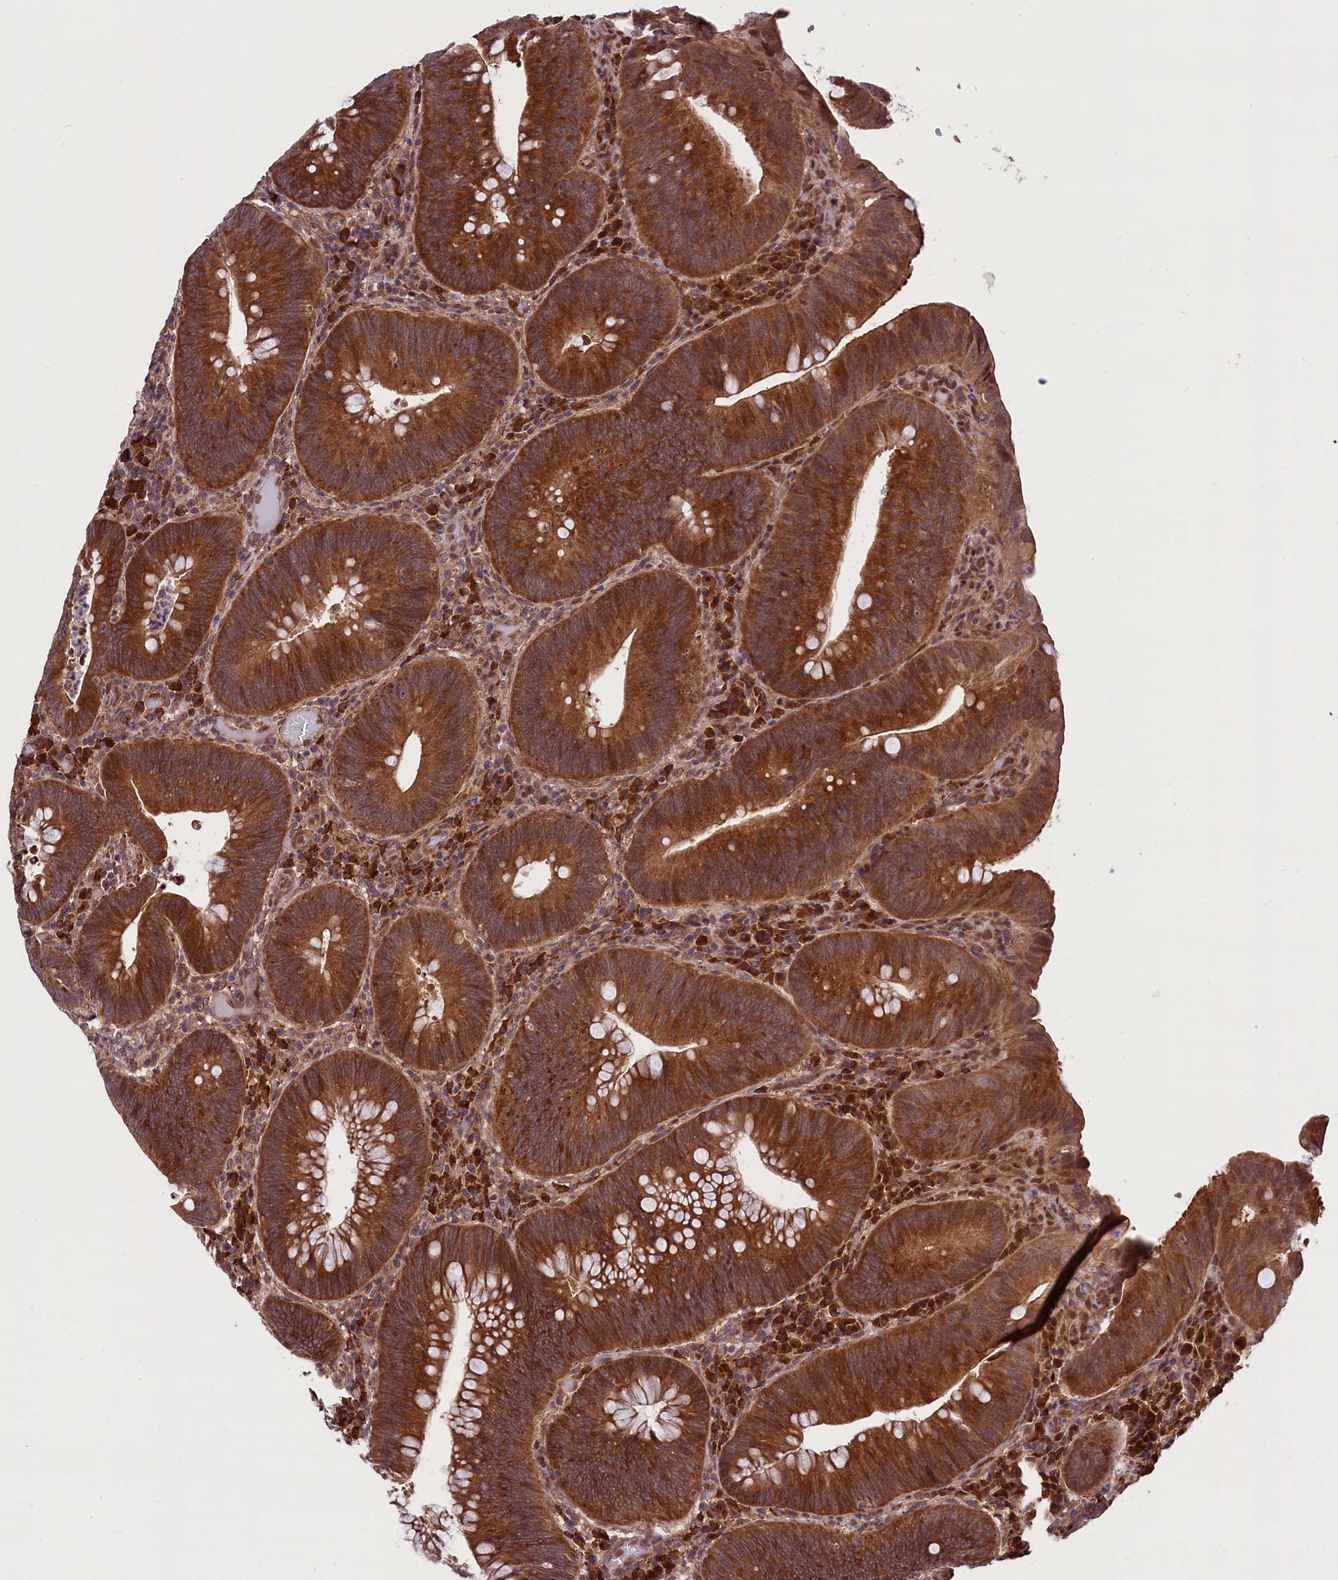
{"staining": {"intensity": "strong", "quantity": ">75%", "location": "cytoplasmic/membranous"}, "tissue": "colorectal cancer", "cell_type": "Tumor cells", "image_type": "cancer", "snomed": [{"axis": "morphology", "description": "Adenocarcinoma, NOS"}, {"axis": "topography", "description": "Rectum"}], "caption": "IHC image of colorectal adenocarcinoma stained for a protein (brown), which shows high levels of strong cytoplasmic/membranous positivity in about >75% of tumor cells.", "gene": "HDAC5", "patient": {"sex": "female", "age": 75}}